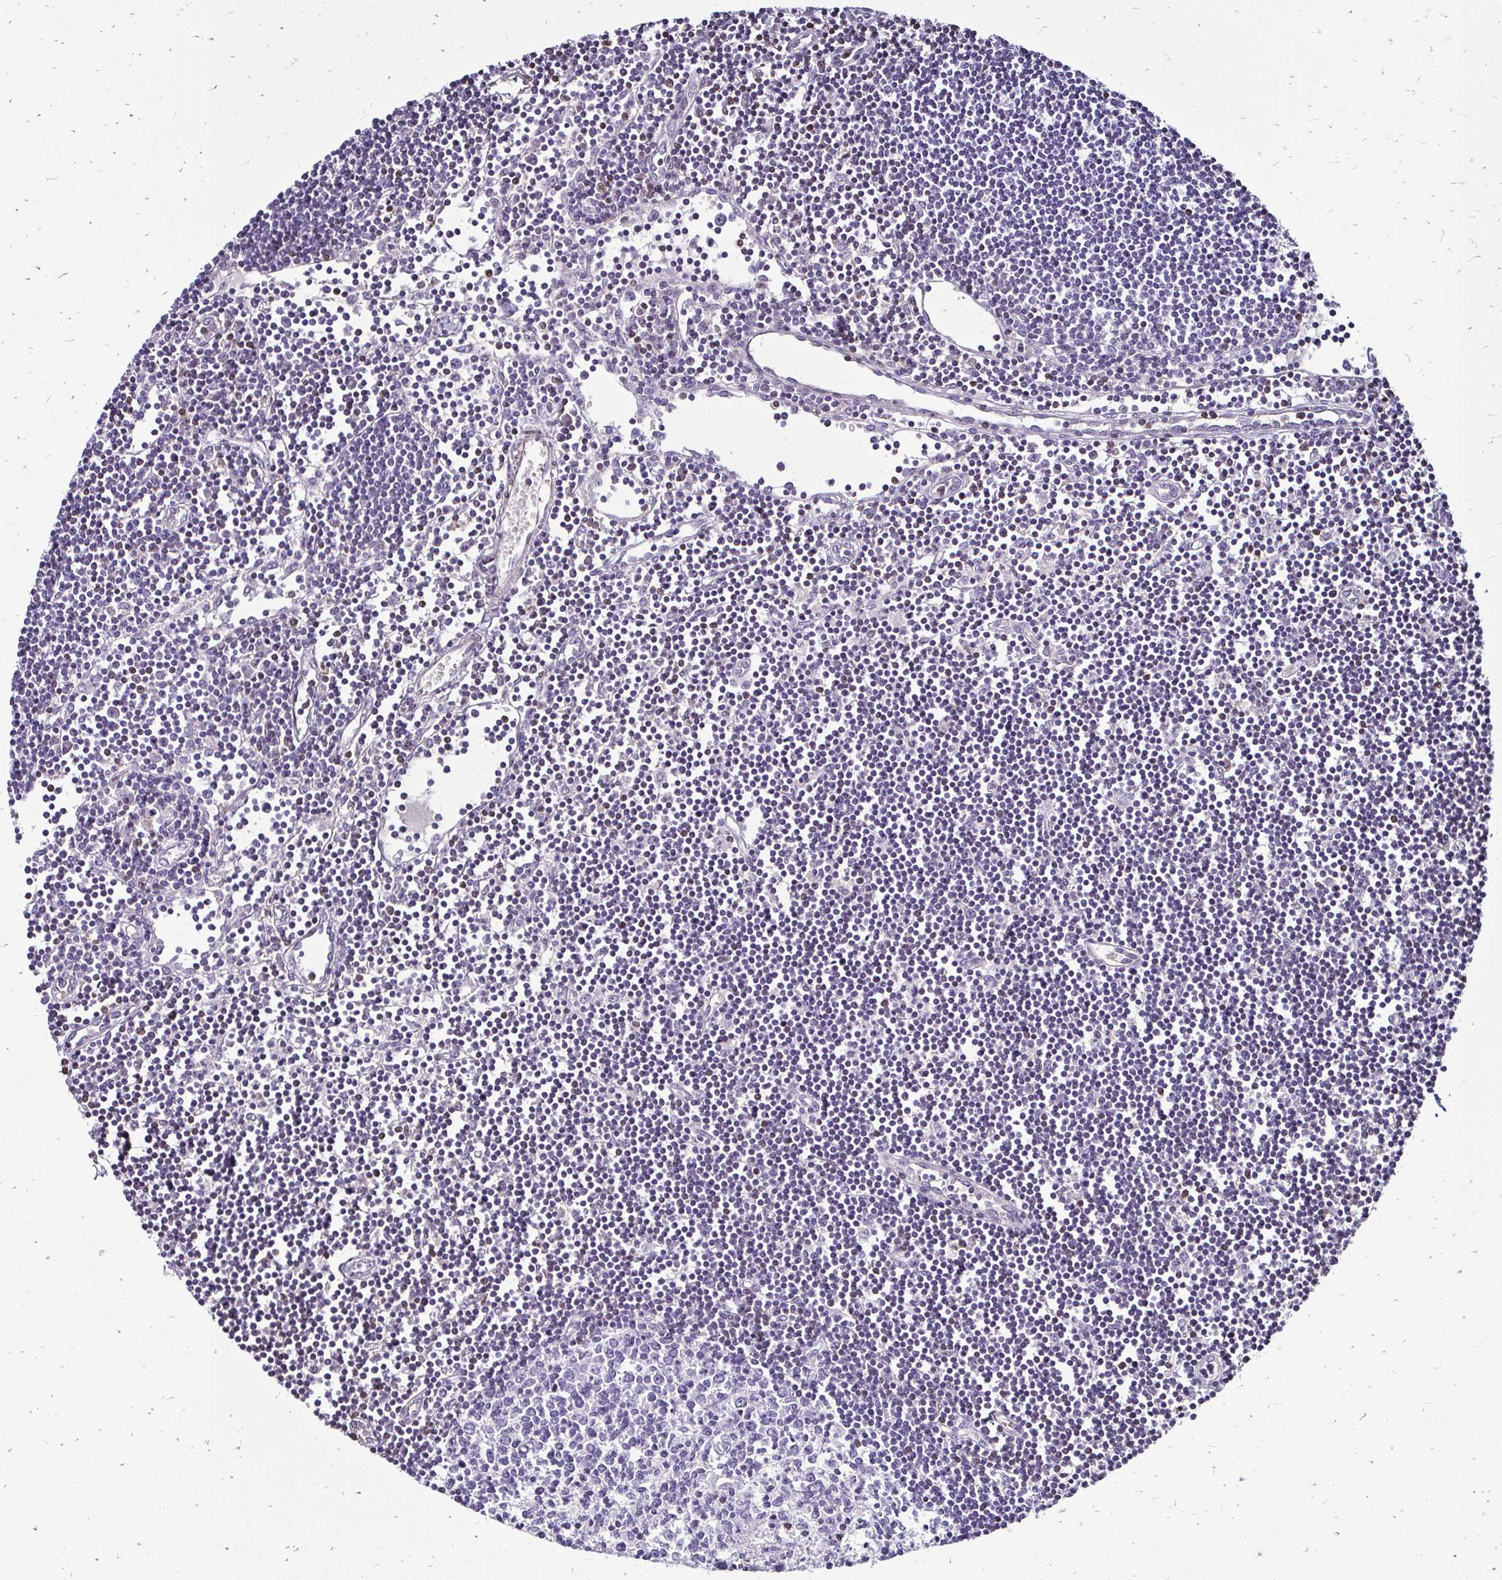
{"staining": {"intensity": "negative", "quantity": "none", "location": "none"}, "tissue": "lymph node", "cell_type": "Germinal center cells", "image_type": "normal", "snomed": [{"axis": "morphology", "description": "Normal tissue, NOS"}, {"axis": "topography", "description": "Lymph node"}], "caption": "An IHC micrograph of benign lymph node is shown. There is no staining in germinal center cells of lymph node.", "gene": "ZFP1", "patient": {"sex": "female", "age": 65}}